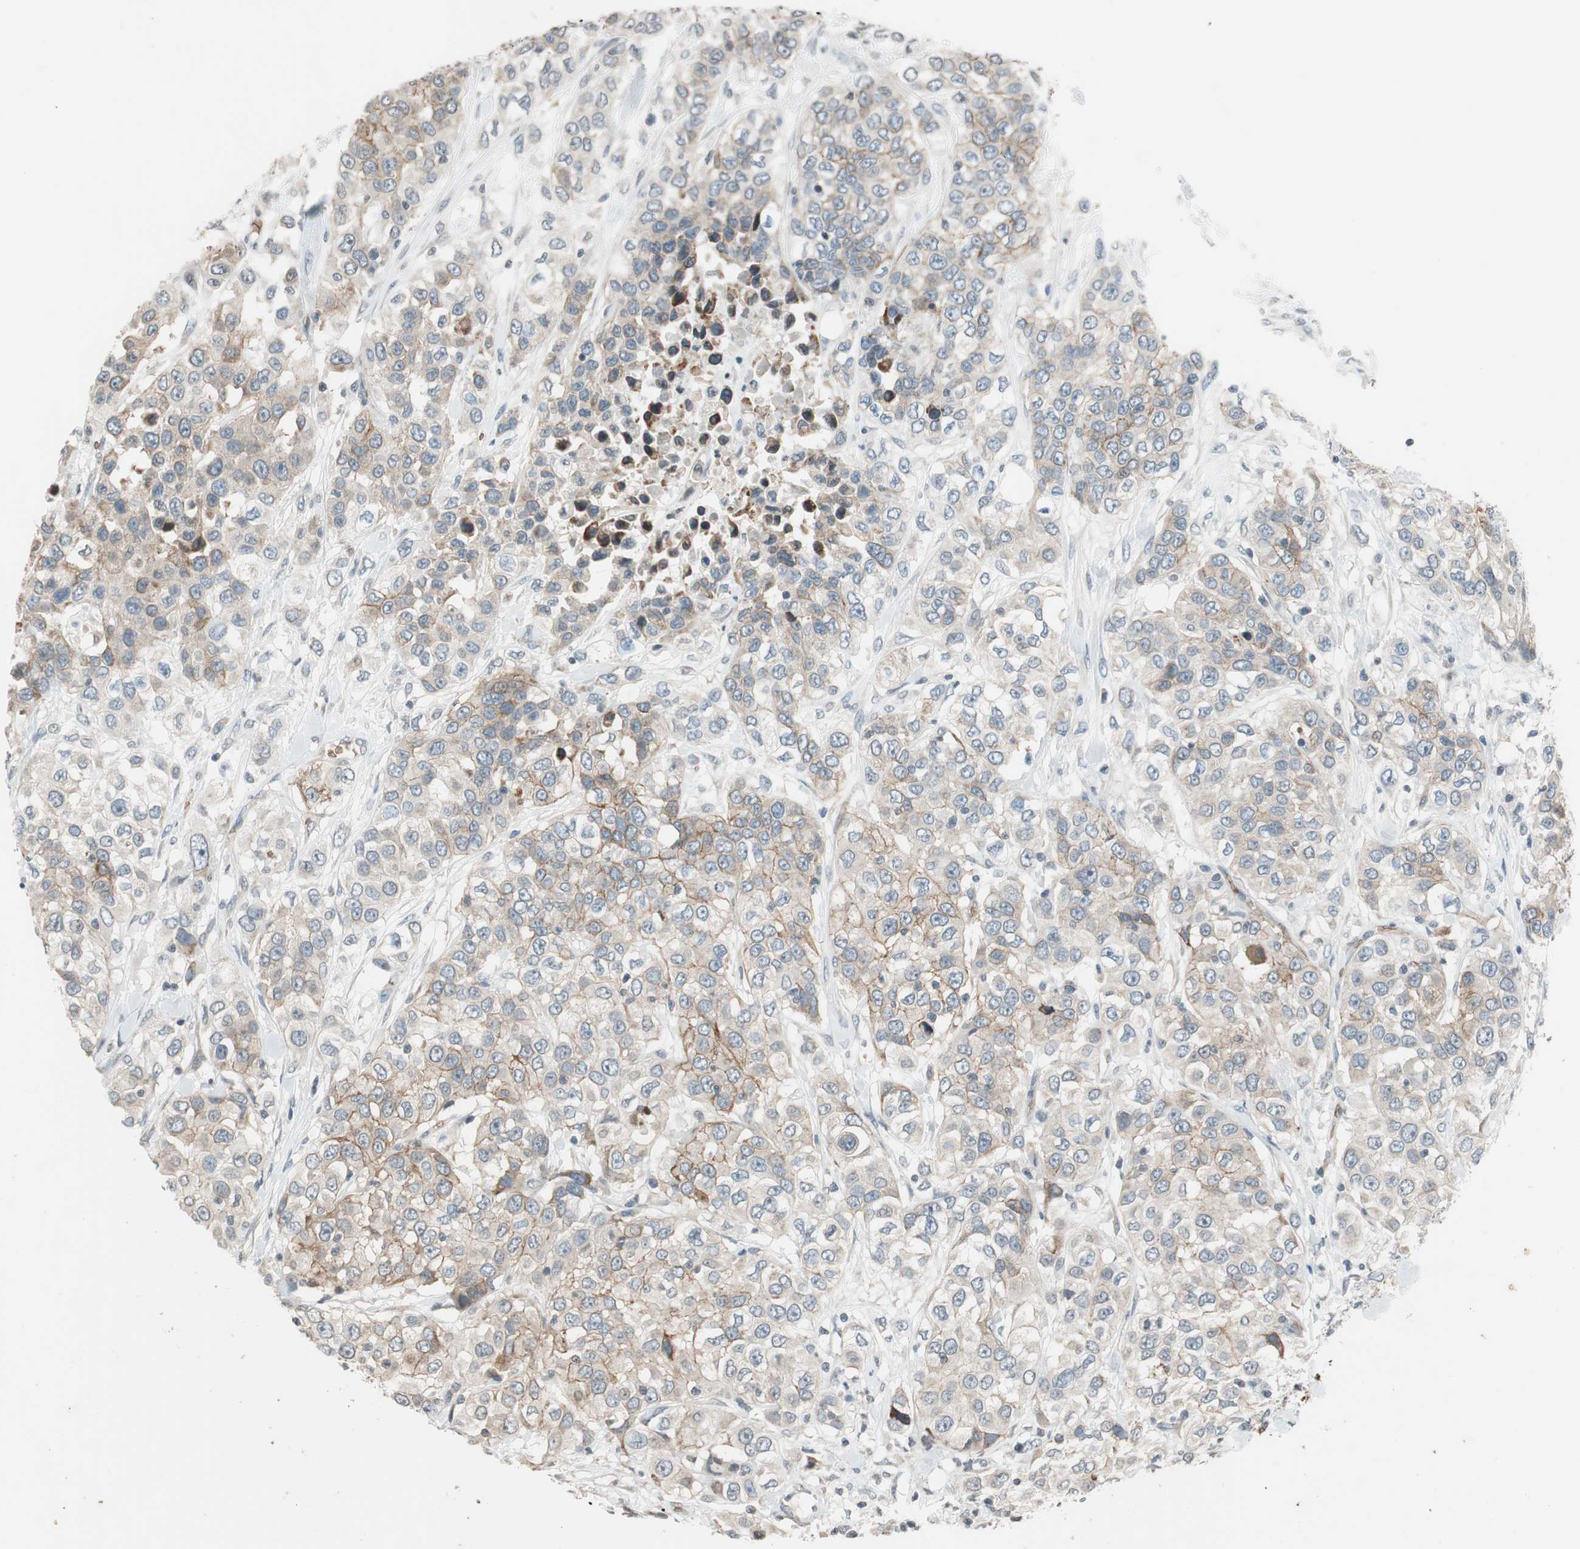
{"staining": {"intensity": "moderate", "quantity": "25%-75%", "location": "cytoplasmic/membranous"}, "tissue": "urothelial cancer", "cell_type": "Tumor cells", "image_type": "cancer", "snomed": [{"axis": "morphology", "description": "Urothelial carcinoma, High grade"}, {"axis": "topography", "description": "Urinary bladder"}], "caption": "Moderate cytoplasmic/membranous protein expression is present in about 25%-75% of tumor cells in high-grade urothelial carcinoma. The staining was performed using DAB (3,3'-diaminobenzidine) to visualize the protein expression in brown, while the nuclei were stained in blue with hematoxylin (Magnification: 20x).", "gene": "GYPC", "patient": {"sex": "female", "age": 80}}